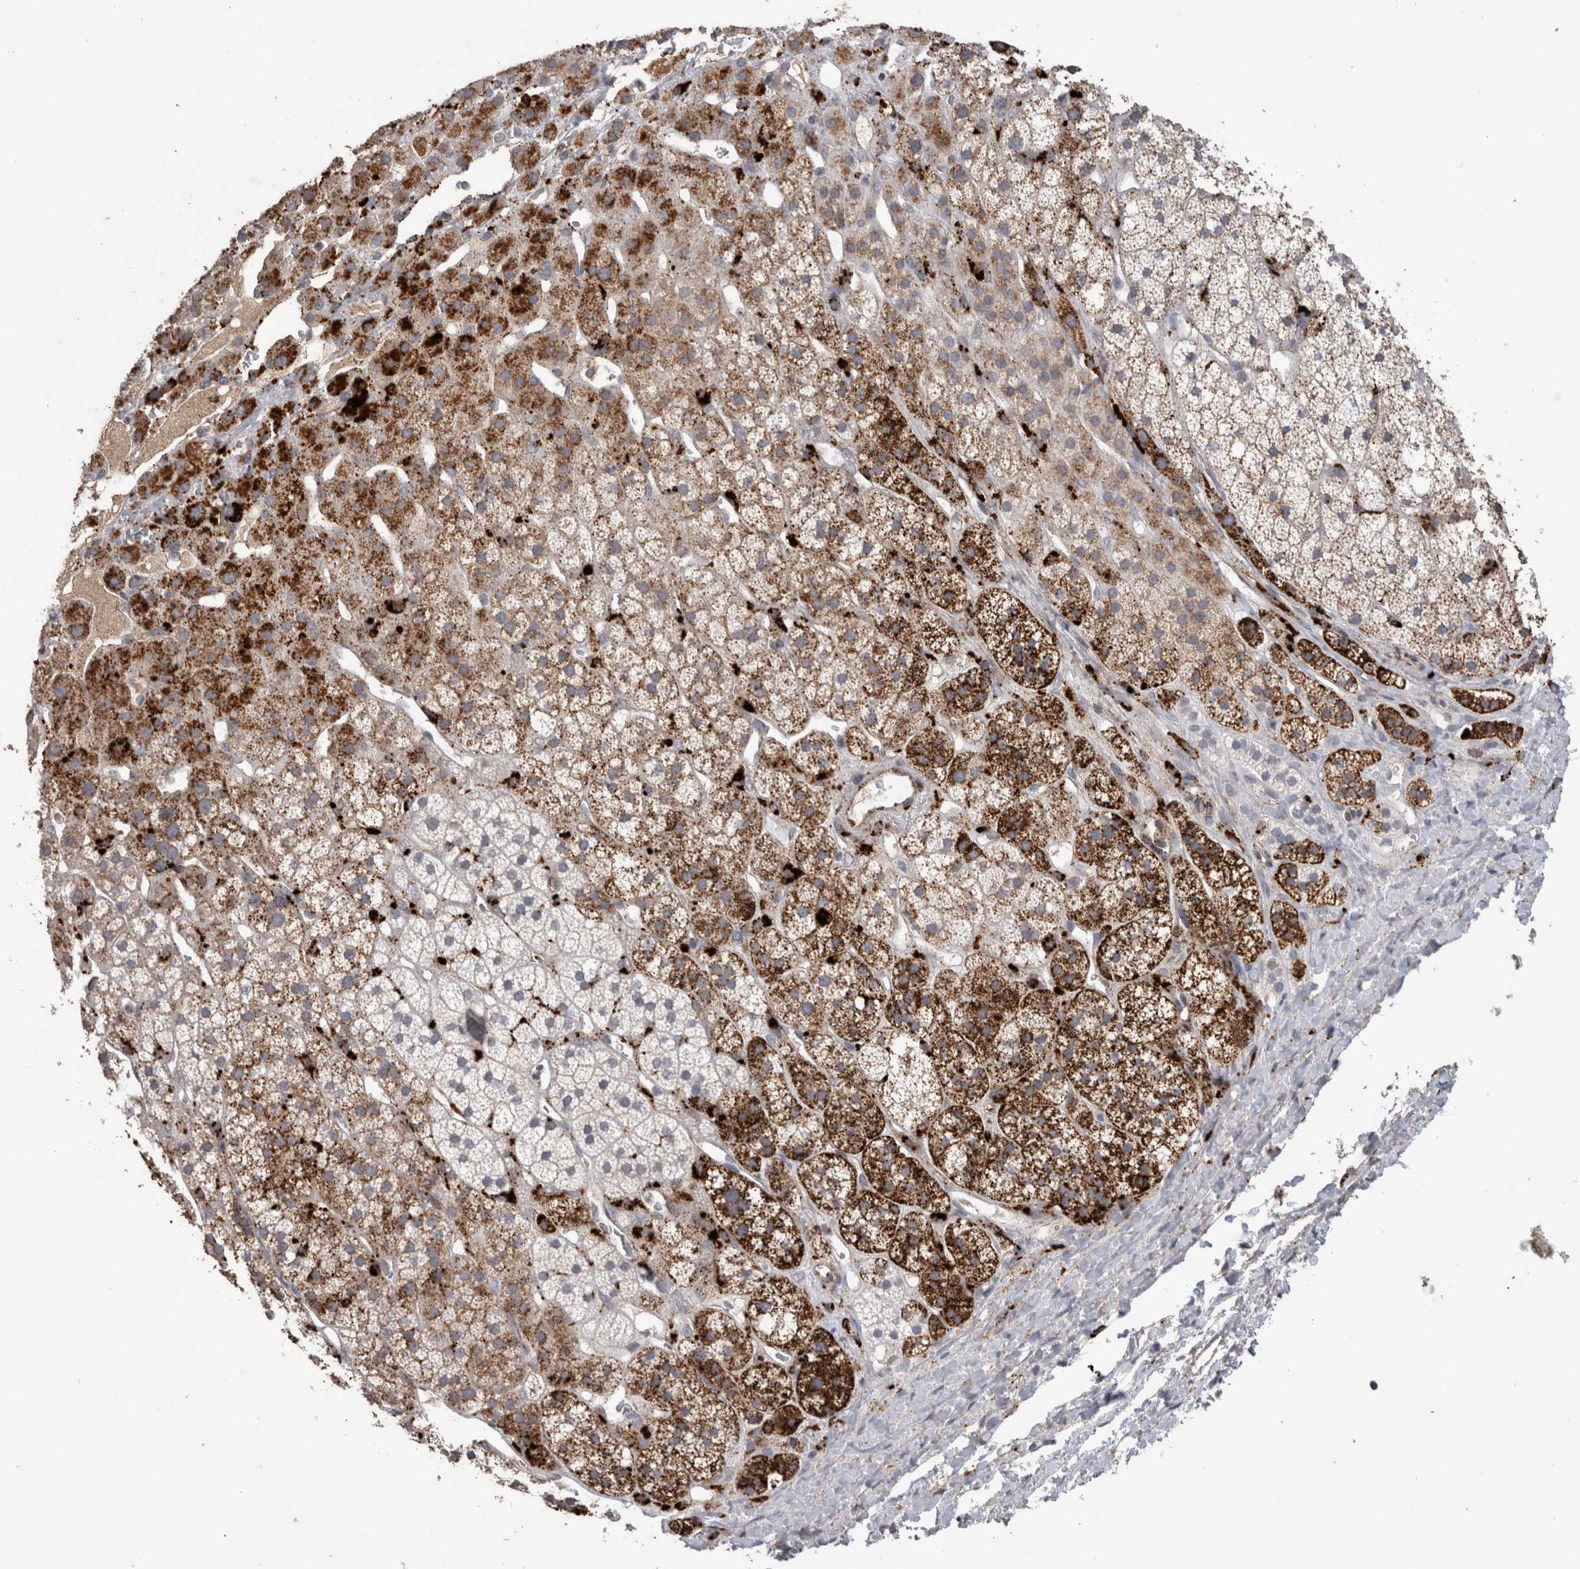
{"staining": {"intensity": "strong", "quantity": ">75%", "location": "cytoplasmic/membranous"}, "tissue": "adrenal gland", "cell_type": "Glandular cells", "image_type": "normal", "snomed": [{"axis": "morphology", "description": "Normal tissue, NOS"}, {"axis": "topography", "description": "Adrenal gland"}], "caption": "Human adrenal gland stained with a brown dye demonstrates strong cytoplasmic/membranous positive staining in approximately >75% of glandular cells.", "gene": "CTSZ", "patient": {"sex": "male", "age": 56}}